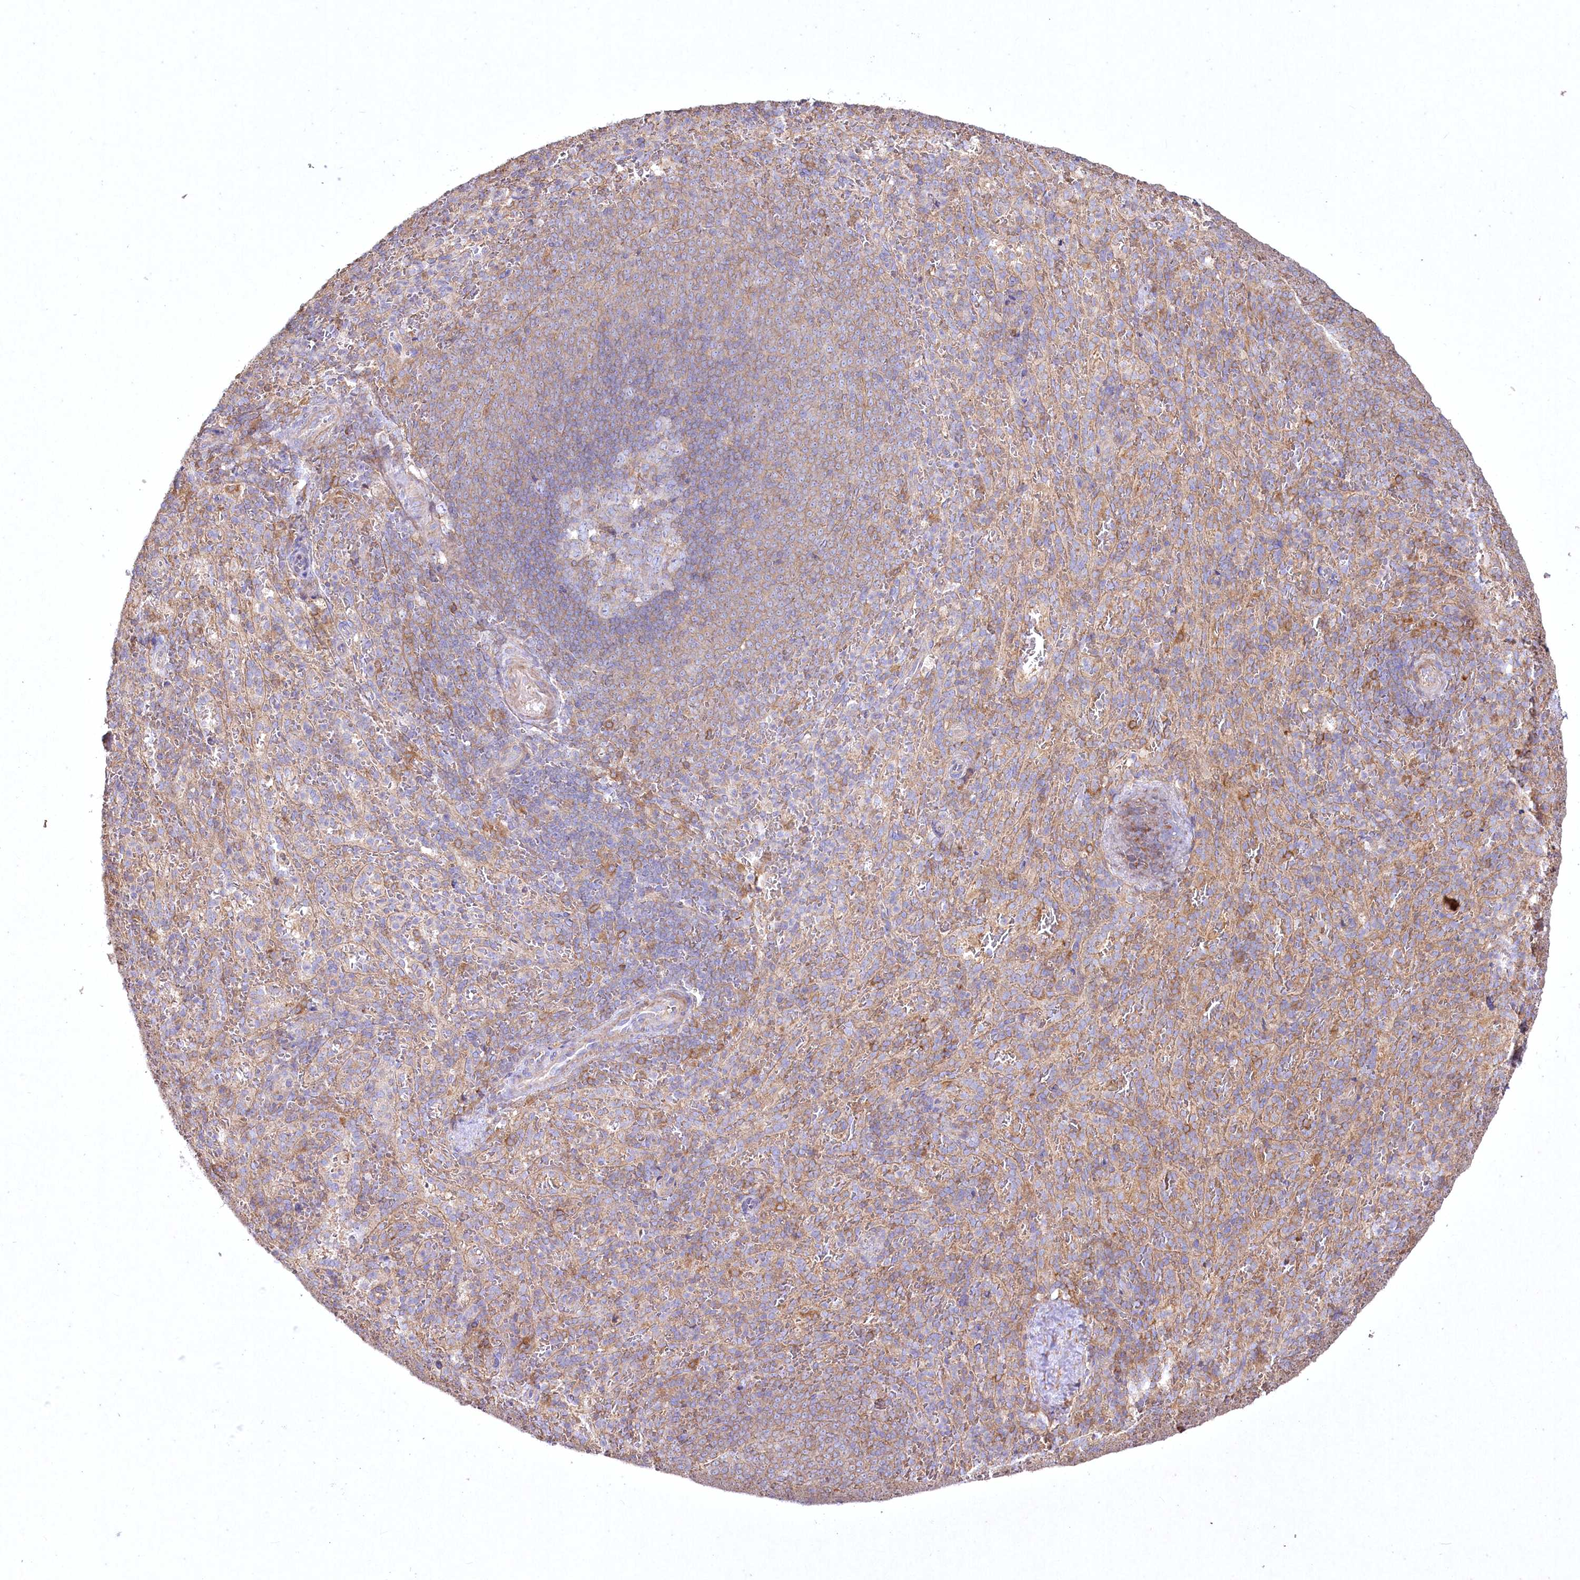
{"staining": {"intensity": "weak", "quantity": "25%-75%", "location": "cytoplasmic/membranous"}, "tissue": "spleen", "cell_type": "Cells in red pulp", "image_type": "normal", "snomed": [{"axis": "morphology", "description": "Normal tissue, NOS"}, {"axis": "topography", "description": "Spleen"}], "caption": "Immunohistochemical staining of unremarkable spleen demonstrates weak cytoplasmic/membranous protein expression in about 25%-75% of cells in red pulp. (DAB = brown stain, brightfield microscopy at high magnification).", "gene": "SH3TC1", "patient": {"sex": "female", "age": 21}}